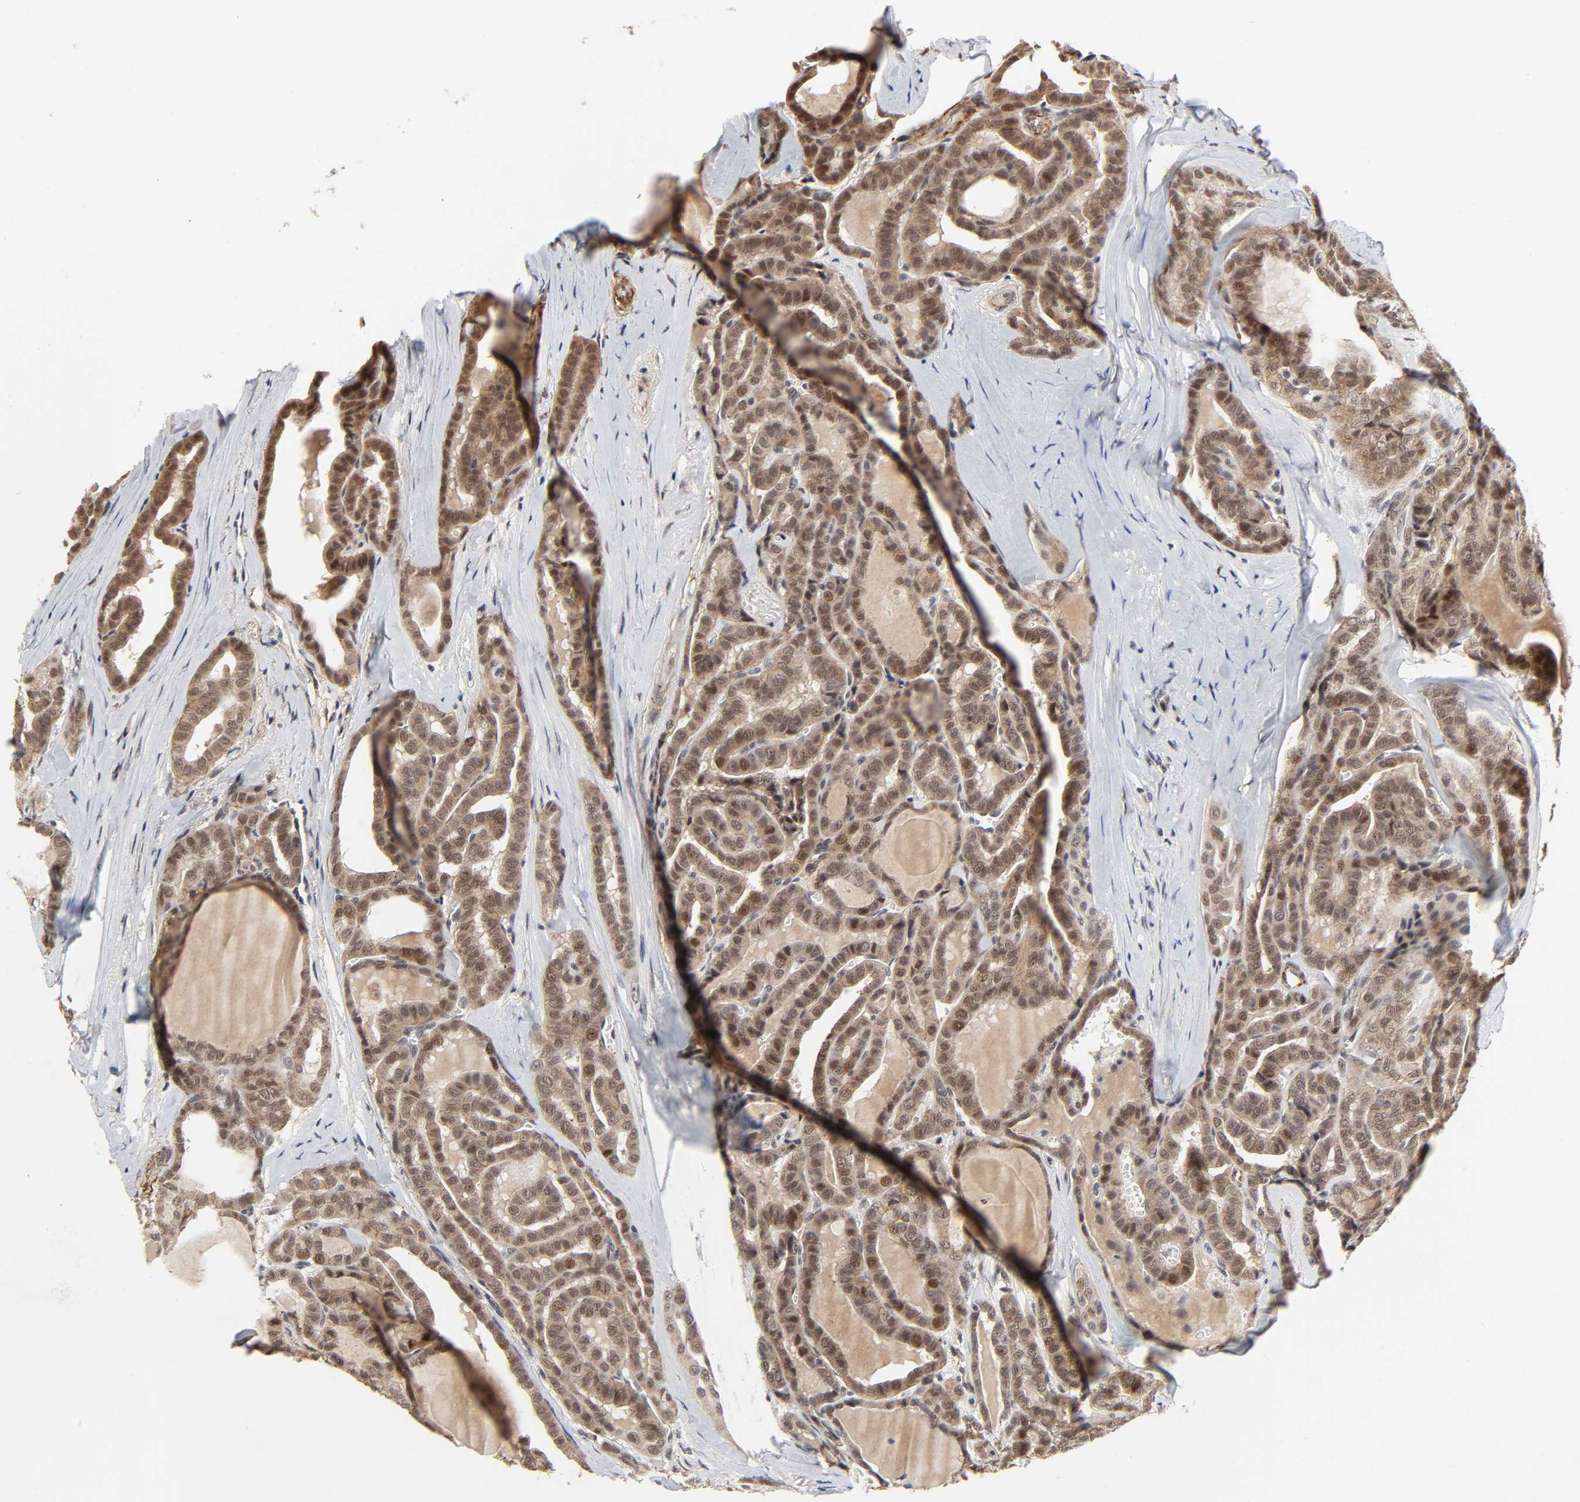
{"staining": {"intensity": "moderate", "quantity": ">75%", "location": "cytoplasmic/membranous,nuclear"}, "tissue": "thyroid cancer", "cell_type": "Tumor cells", "image_type": "cancer", "snomed": [{"axis": "morphology", "description": "Carcinoma, NOS"}, {"axis": "topography", "description": "Thyroid gland"}], "caption": "This histopathology image reveals immunohistochemistry (IHC) staining of thyroid carcinoma, with medium moderate cytoplasmic/membranous and nuclear staining in about >75% of tumor cells.", "gene": "ZKSCAN8", "patient": {"sex": "female", "age": 91}}